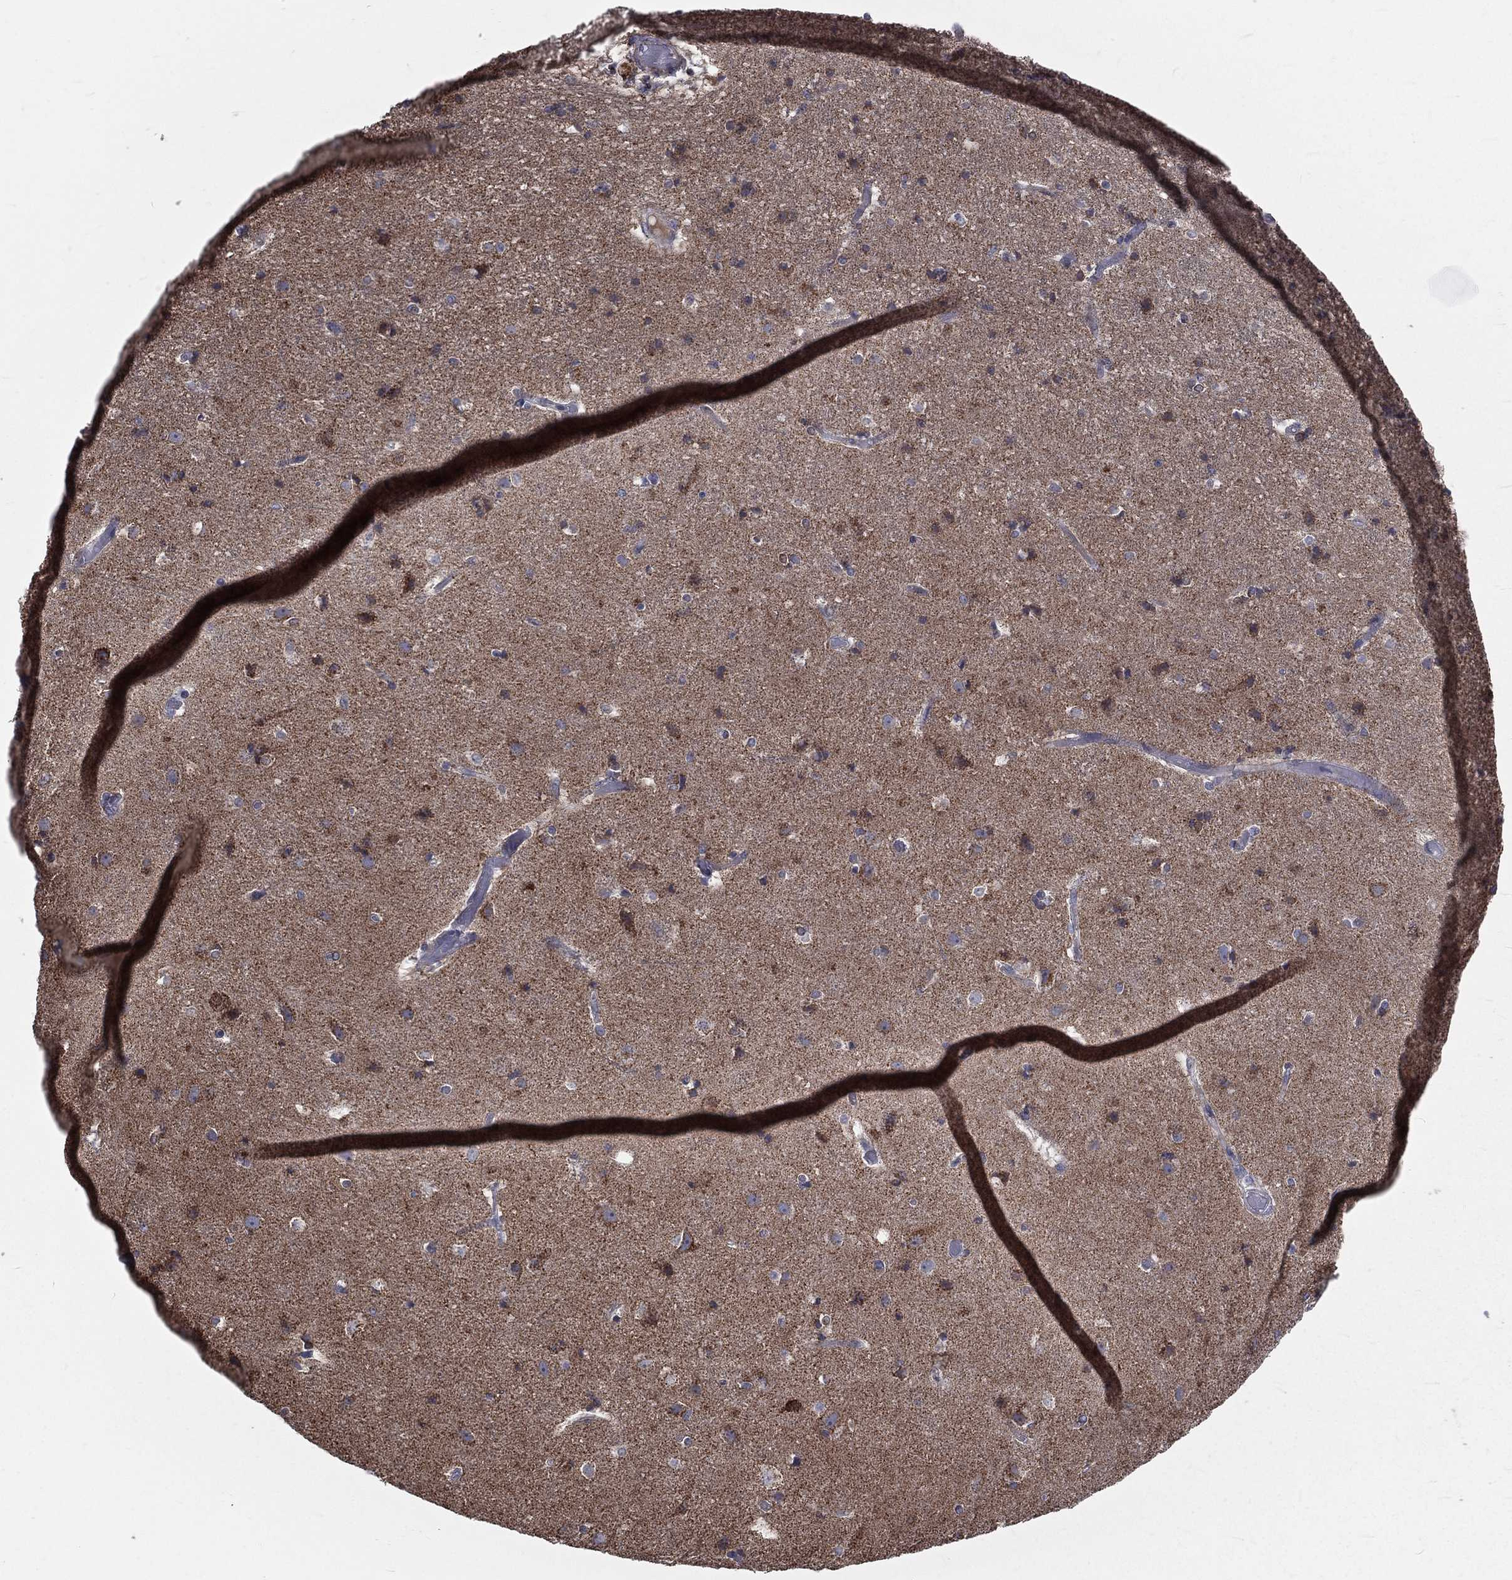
{"staining": {"intensity": "negative", "quantity": "none", "location": "none"}, "tissue": "cerebral cortex", "cell_type": "Endothelial cells", "image_type": "normal", "snomed": [{"axis": "morphology", "description": "Normal tissue, NOS"}, {"axis": "topography", "description": "Cerebral cortex"}], "caption": "This is a micrograph of immunohistochemistry staining of unremarkable cerebral cortex, which shows no expression in endothelial cells. (Brightfield microscopy of DAB (3,3'-diaminobenzidine) immunohistochemistry at high magnification).", "gene": "GPD1", "patient": {"sex": "female", "age": 52}}